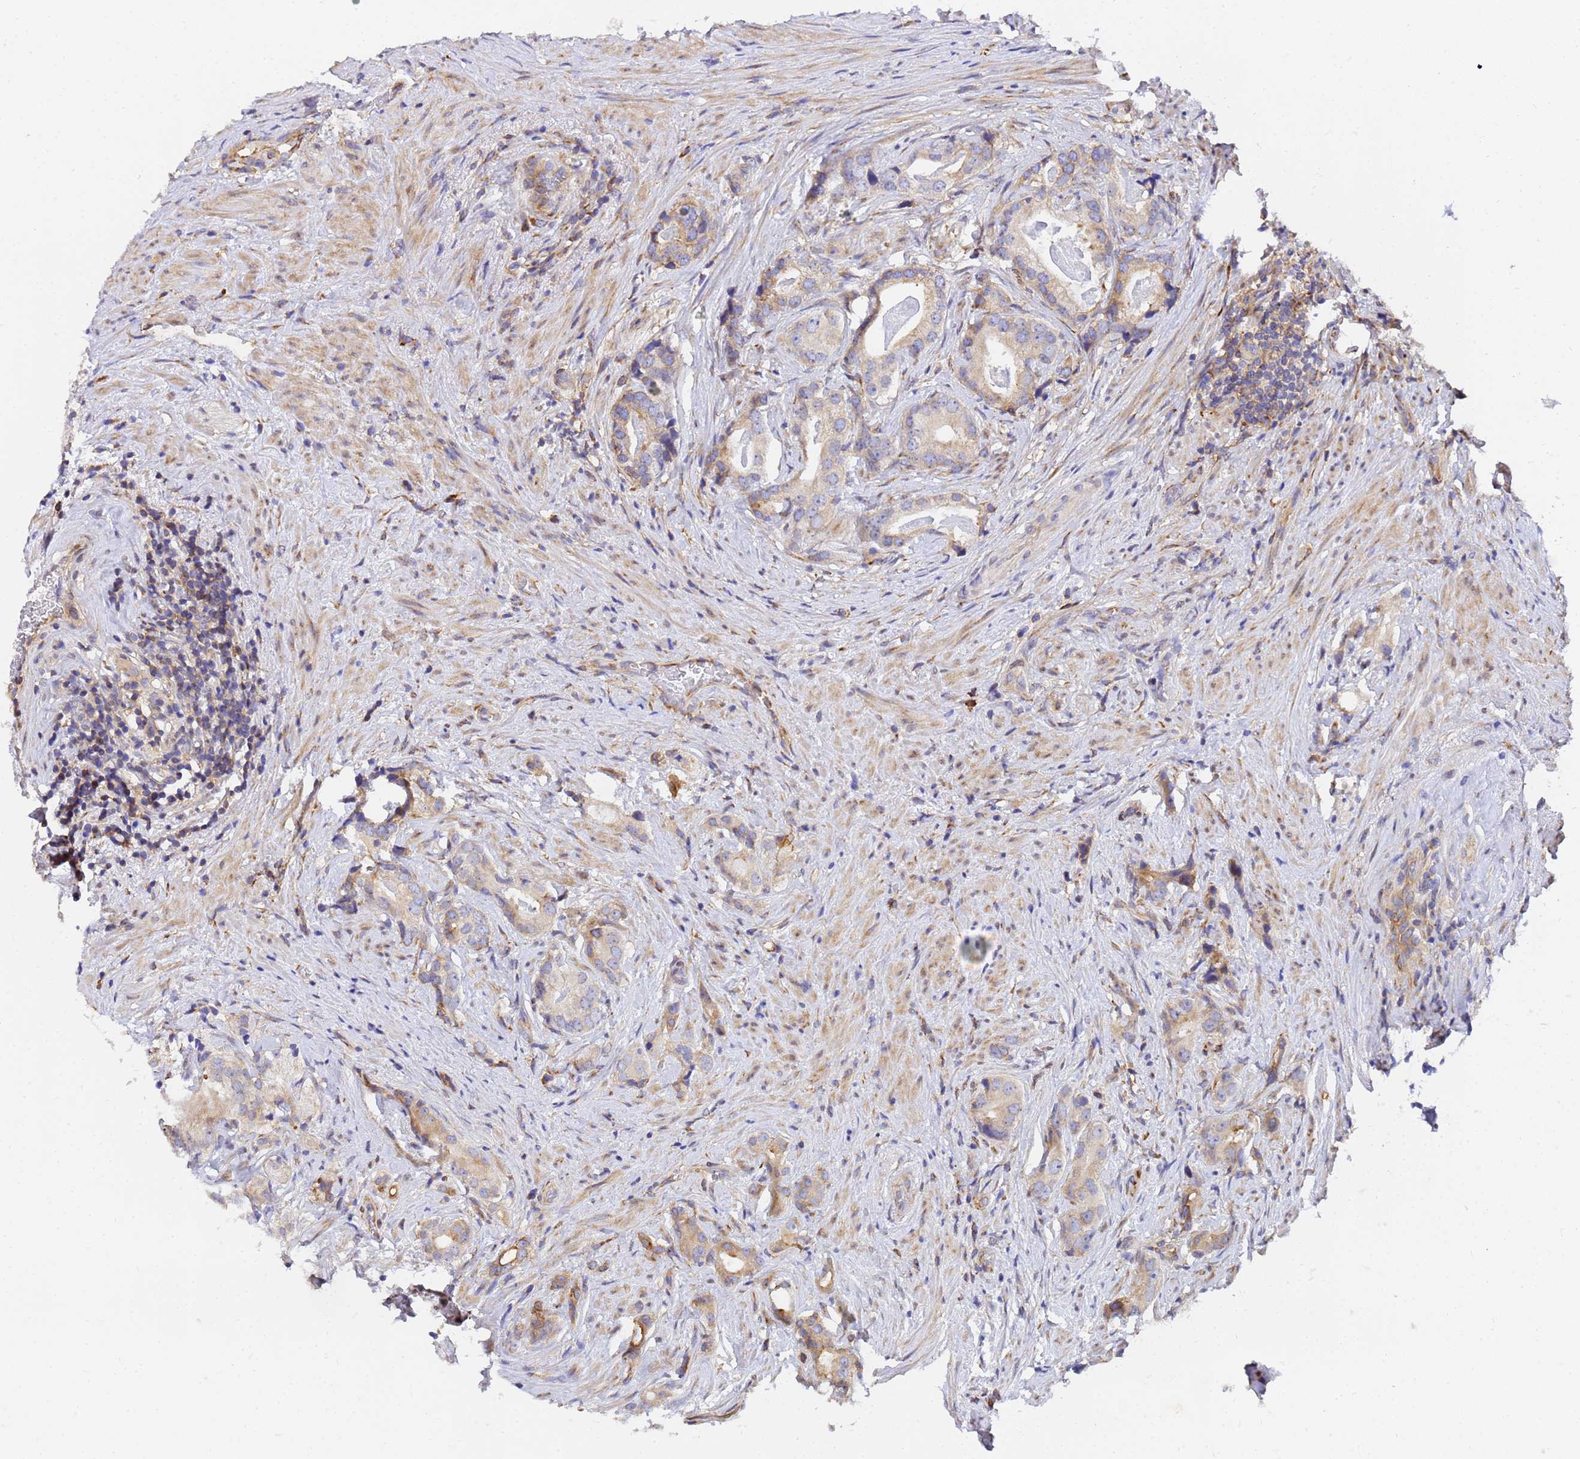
{"staining": {"intensity": "weak", "quantity": "25%-75%", "location": "cytoplasmic/membranous"}, "tissue": "prostate cancer", "cell_type": "Tumor cells", "image_type": "cancer", "snomed": [{"axis": "morphology", "description": "Adenocarcinoma, Low grade"}, {"axis": "topography", "description": "Prostate"}], "caption": "Protein staining of prostate adenocarcinoma (low-grade) tissue exhibits weak cytoplasmic/membranous expression in approximately 25%-75% of tumor cells.", "gene": "POM121", "patient": {"sex": "male", "age": 71}}